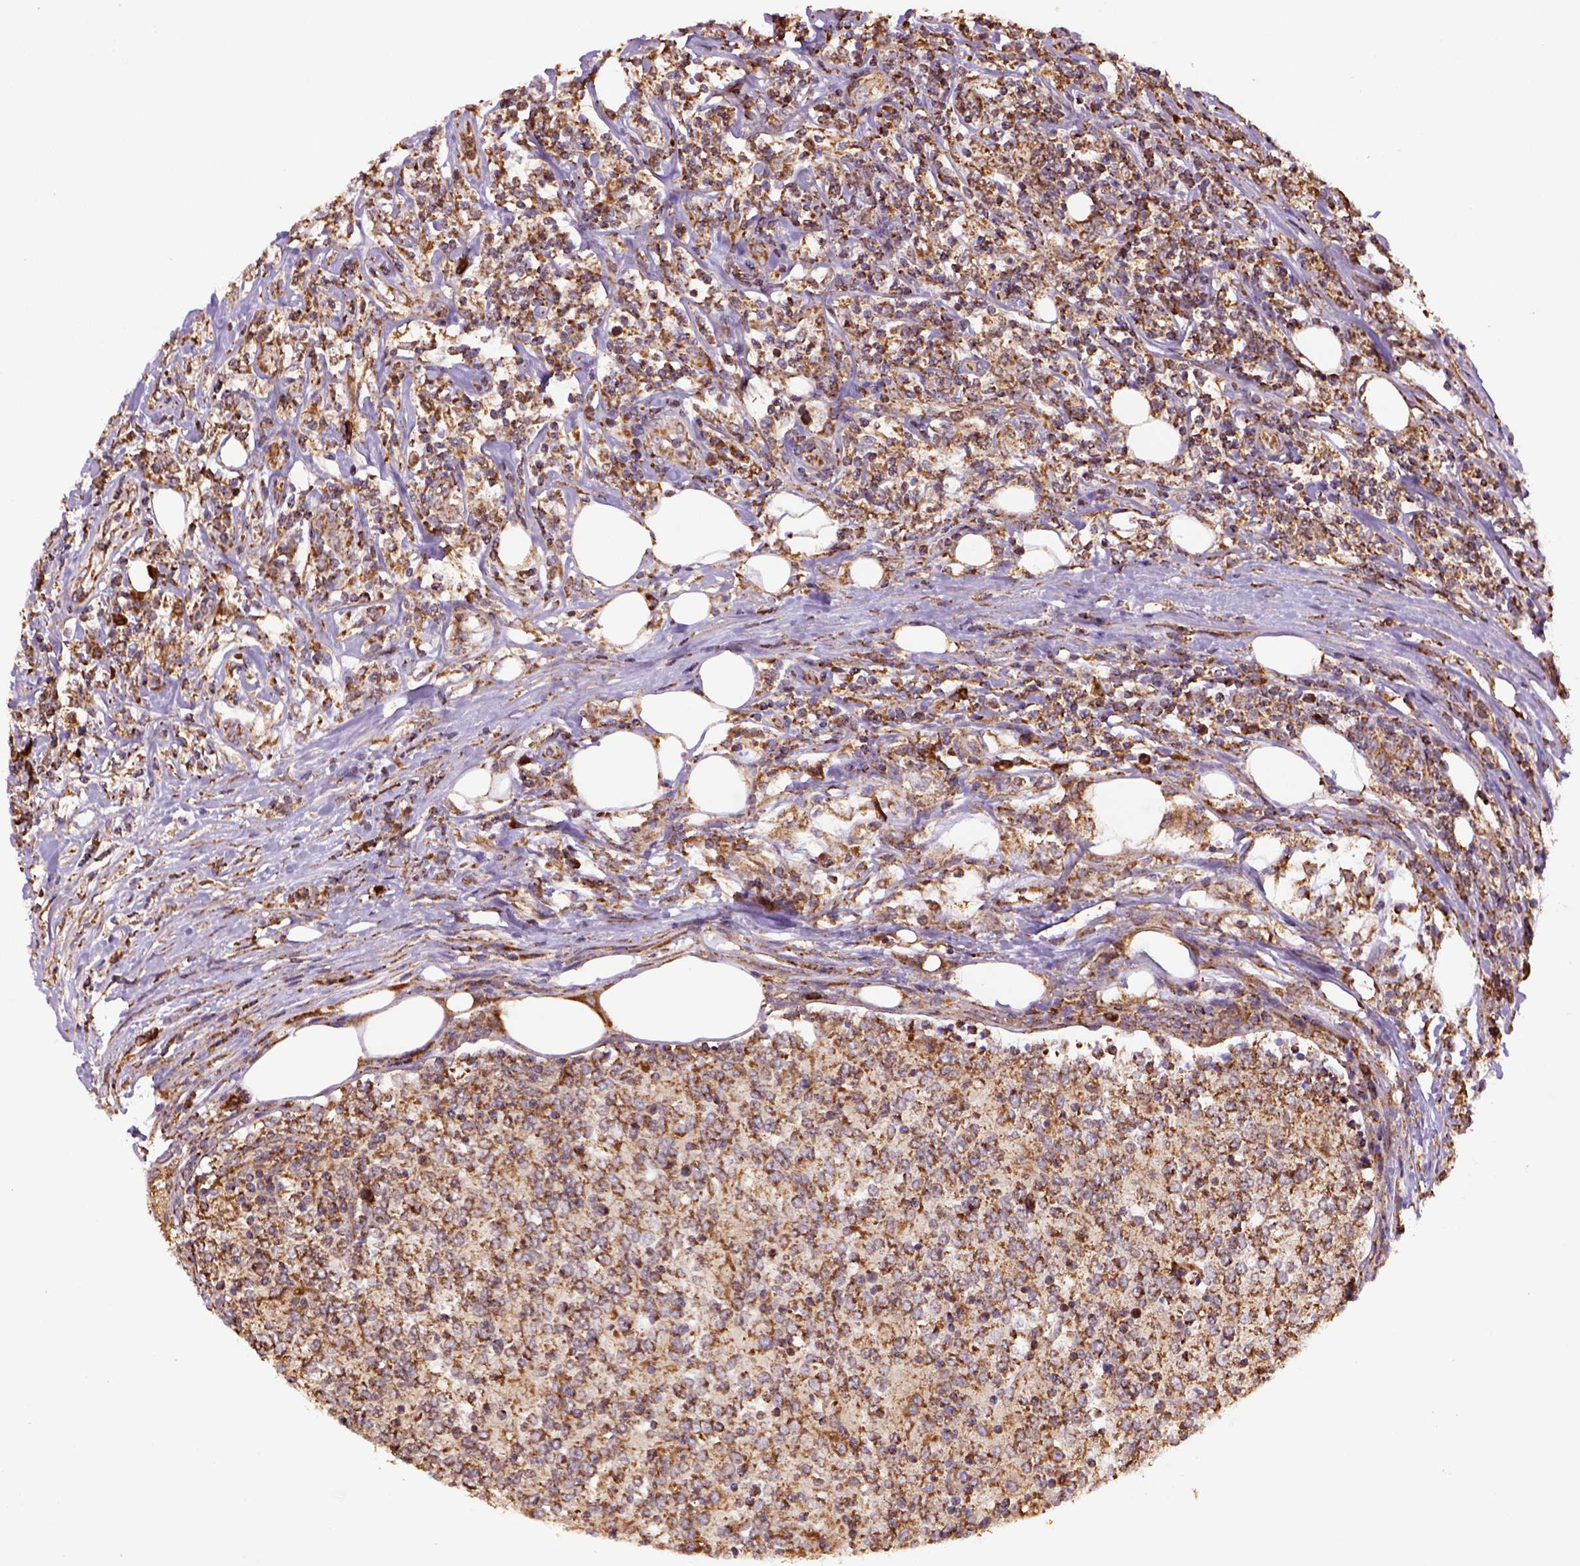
{"staining": {"intensity": "moderate", "quantity": ">75%", "location": "cytoplasmic/membranous"}, "tissue": "lymphoma", "cell_type": "Tumor cells", "image_type": "cancer", "snomed": [{"axis": "morphology", "description": "Malignant lymphoma, non-Hodgkin's type, High grade"}, {"axis": "topography", "description": "Lymph node"}], "caption": "The histopathology image displays staining of lymphoma, revealing moderate cytoplasmic/membranous protein expression (brown color) within tumor cells.", "gene": "MAPK8IP3", "patient": {"sex": "female", "age": 84}}